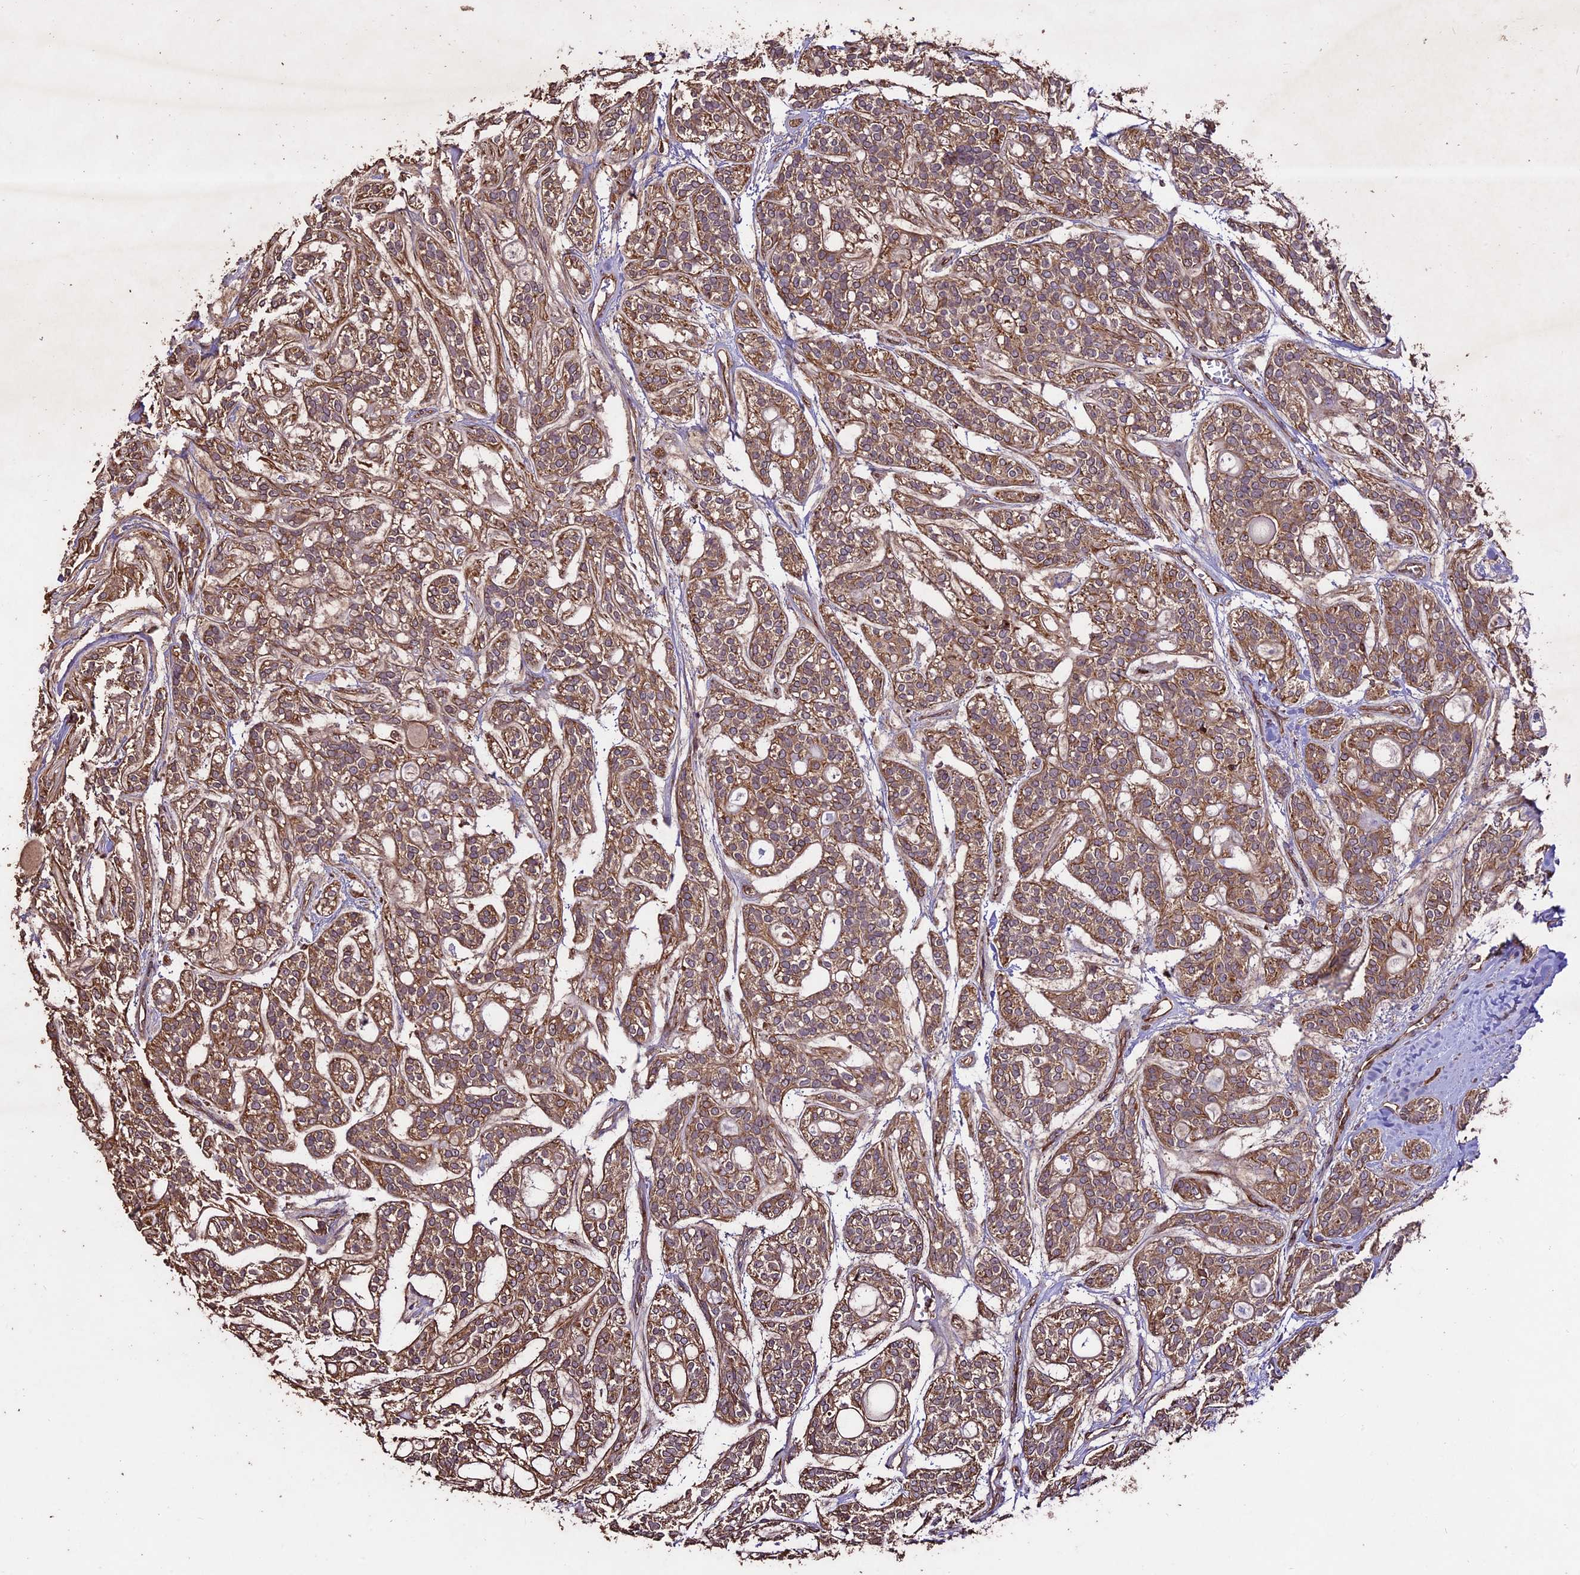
{"staining": {"intensity": "moderate", "quantity": ">75%", "location": "cytoplasmic/membranous"}, "tissue": "head and neck cancer", "cell_type": "Tumor cells", "image_type": "cancer", "snomed": [{"axis": "morphology", "description": "Adenocarcinoma, NOS"}, {"axis": "topography", "description": "Head-Neck"}], "caption": "Human head and neck adenocarcinoma stained with a protein marker demonstrates moderate staining in tumor cells.", "gene": "TTLL10", "patient": {"sex": "male", "age": 66}}